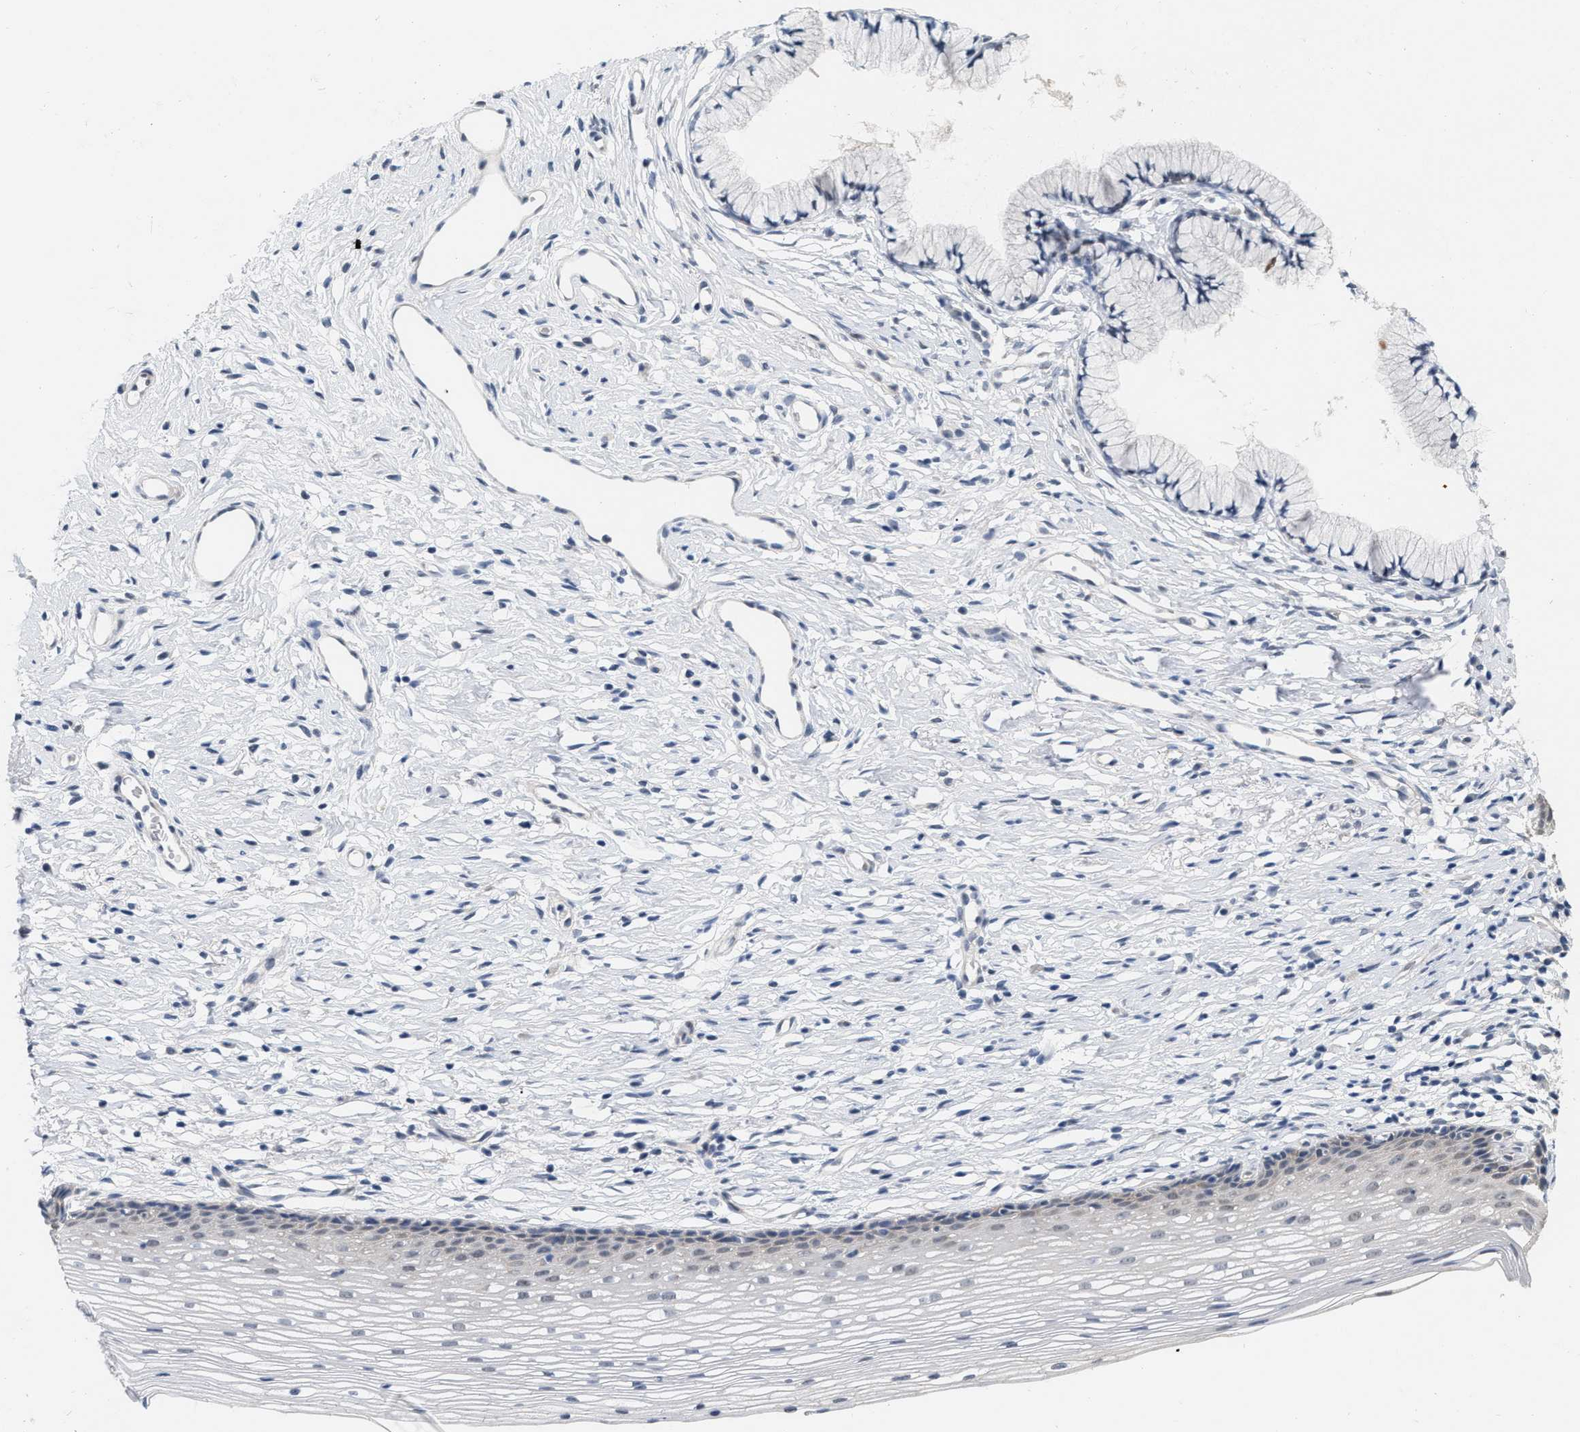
{"staining": {"intensity": "moderate", "quantity": "<25%", "location": "cytoplasmic/membranous"}, "tissue": "cervix", "cell_type": "Glandular cells", "image_type": "normal", "snomed": [{"axis": "morphology", "description": "Normal tissue, NOS"}, {"axis": "topography", "description": "Cervix"}], "caption": "IHC image of normal cervix: cervix stained using immunohistochemistry (IHC) demonstrates low levels of moderate protein expression localized specifically in the cytoplasmic/membranous of glandular cells, appearing as a cytoplasmic/membranous brown color.", "gene": "RUVBL1", "patient": {"sex": "female", "age": 77}}